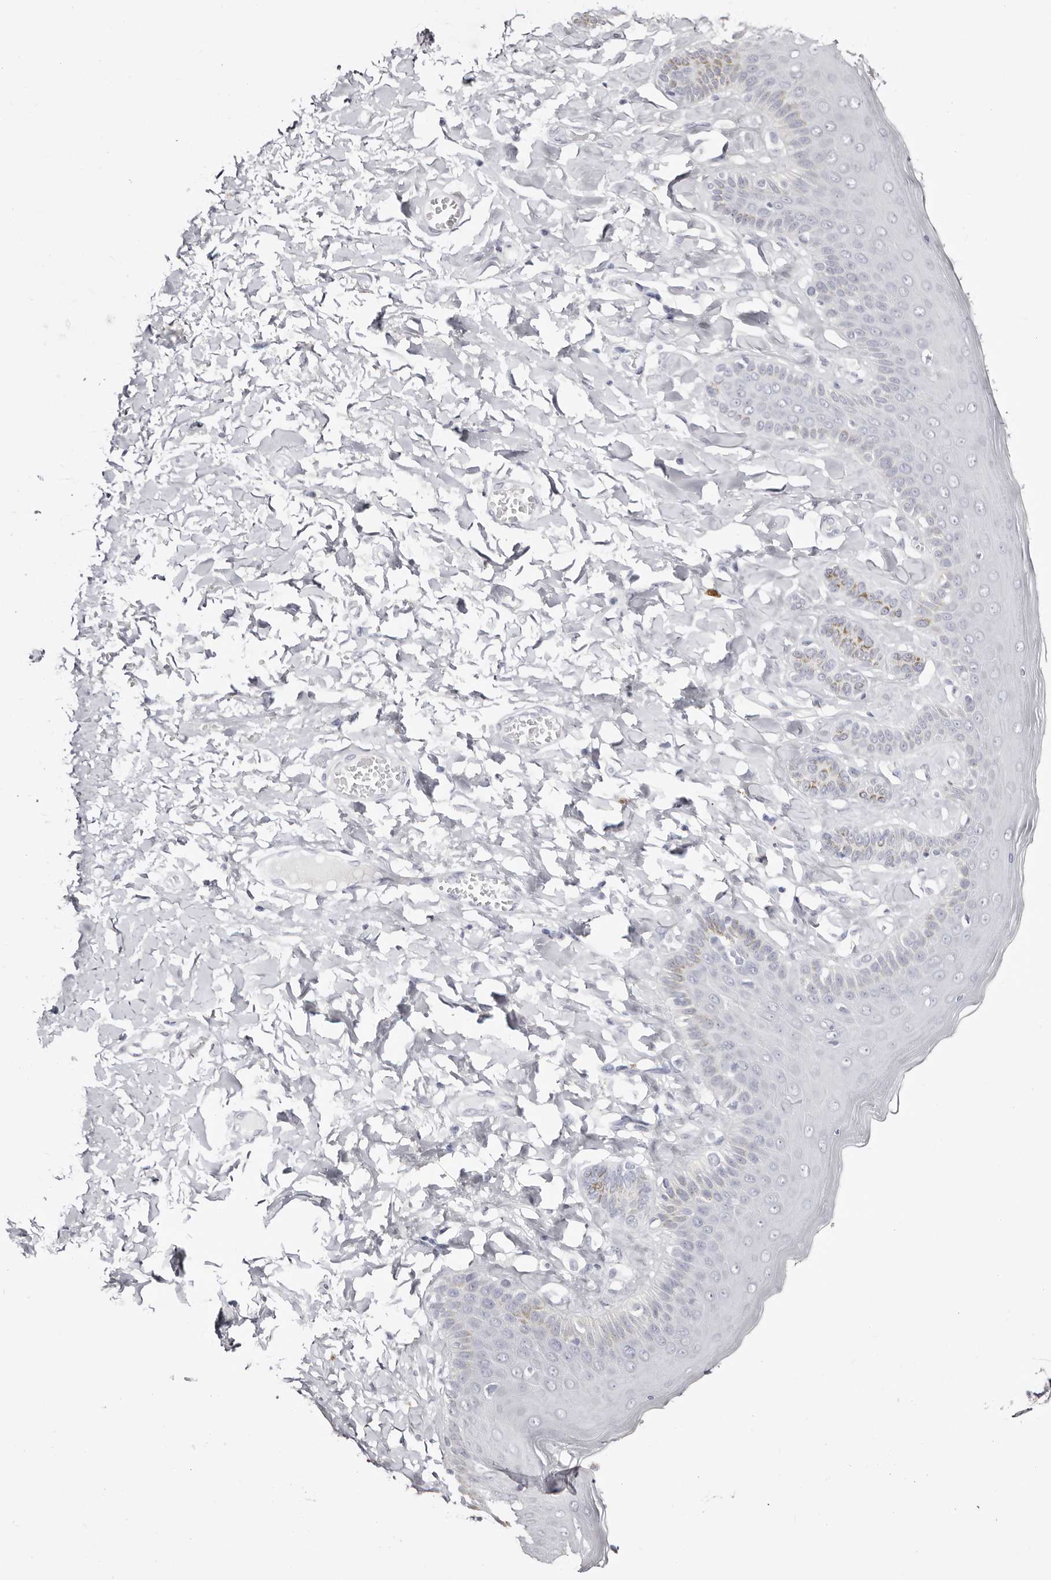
{"staining": {"intensity": "negative", "quantity": "none", "location": "none"}, "tissue": "skin", "cell_type": "Epidermal cells", "image_type": "normal", "snomed": [{"axis": "morphology", "description": "Normal tissue, NOS"}, {"axis": "topography", "description": "Anal"}], "caption": "Immunohistochemistry histopathology image of unremarkable skin: skin stained with DAB (3,3'-diaminobenzidine) displays no significant protein positivity in epidermal cells. (Brightfield microscopy of DAB IHC at high magnification).", "gene": "AKNAD1", "patient": {"sex": "male", "age": 69}}